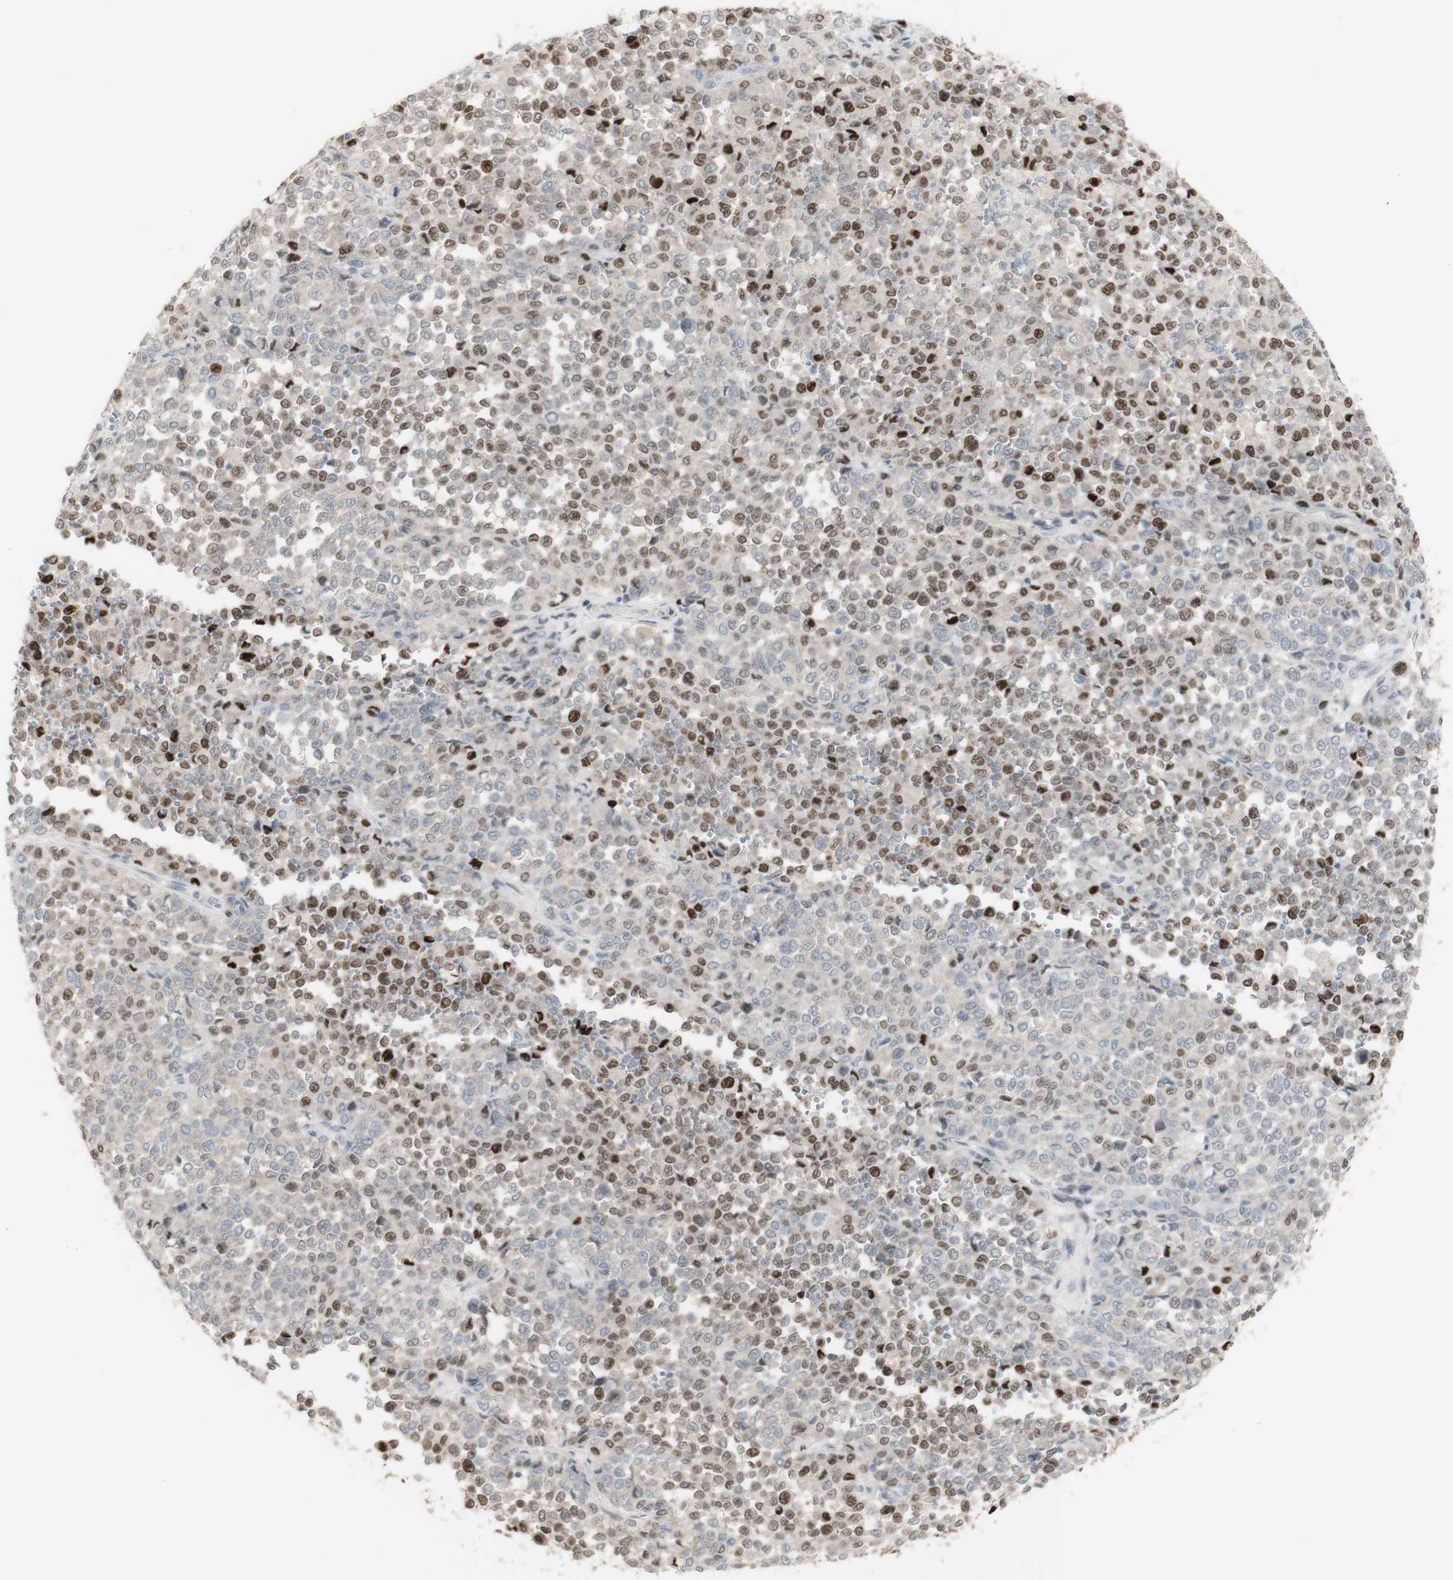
{"staining": {"intensity": "strong", "quantity": "25%-75%", "location": "cytoplasmic/membranous,nuclear"}, "tissue": "melanoma", "cell_type": "Tumor cells", "image_type": "cancer", "snomed": [{"axis": "morphology", "description": "Malignant melanoma, Metastatic site"}, {"axis": "topography", "description": "Pancreas"}], "caption": "IHC (DAB (3,3'-diaminobenzidine)) staining of human malignant melanoma (metastatic site) exhibits strong cytoplasmic/membranous and nuclear protein expression in approximately 25%-75% of tumor cells. (IHC, brightfield microscopy, high magnification).", "gene": "C1orf116", "patient": {"sex": "female", "age": 30}}